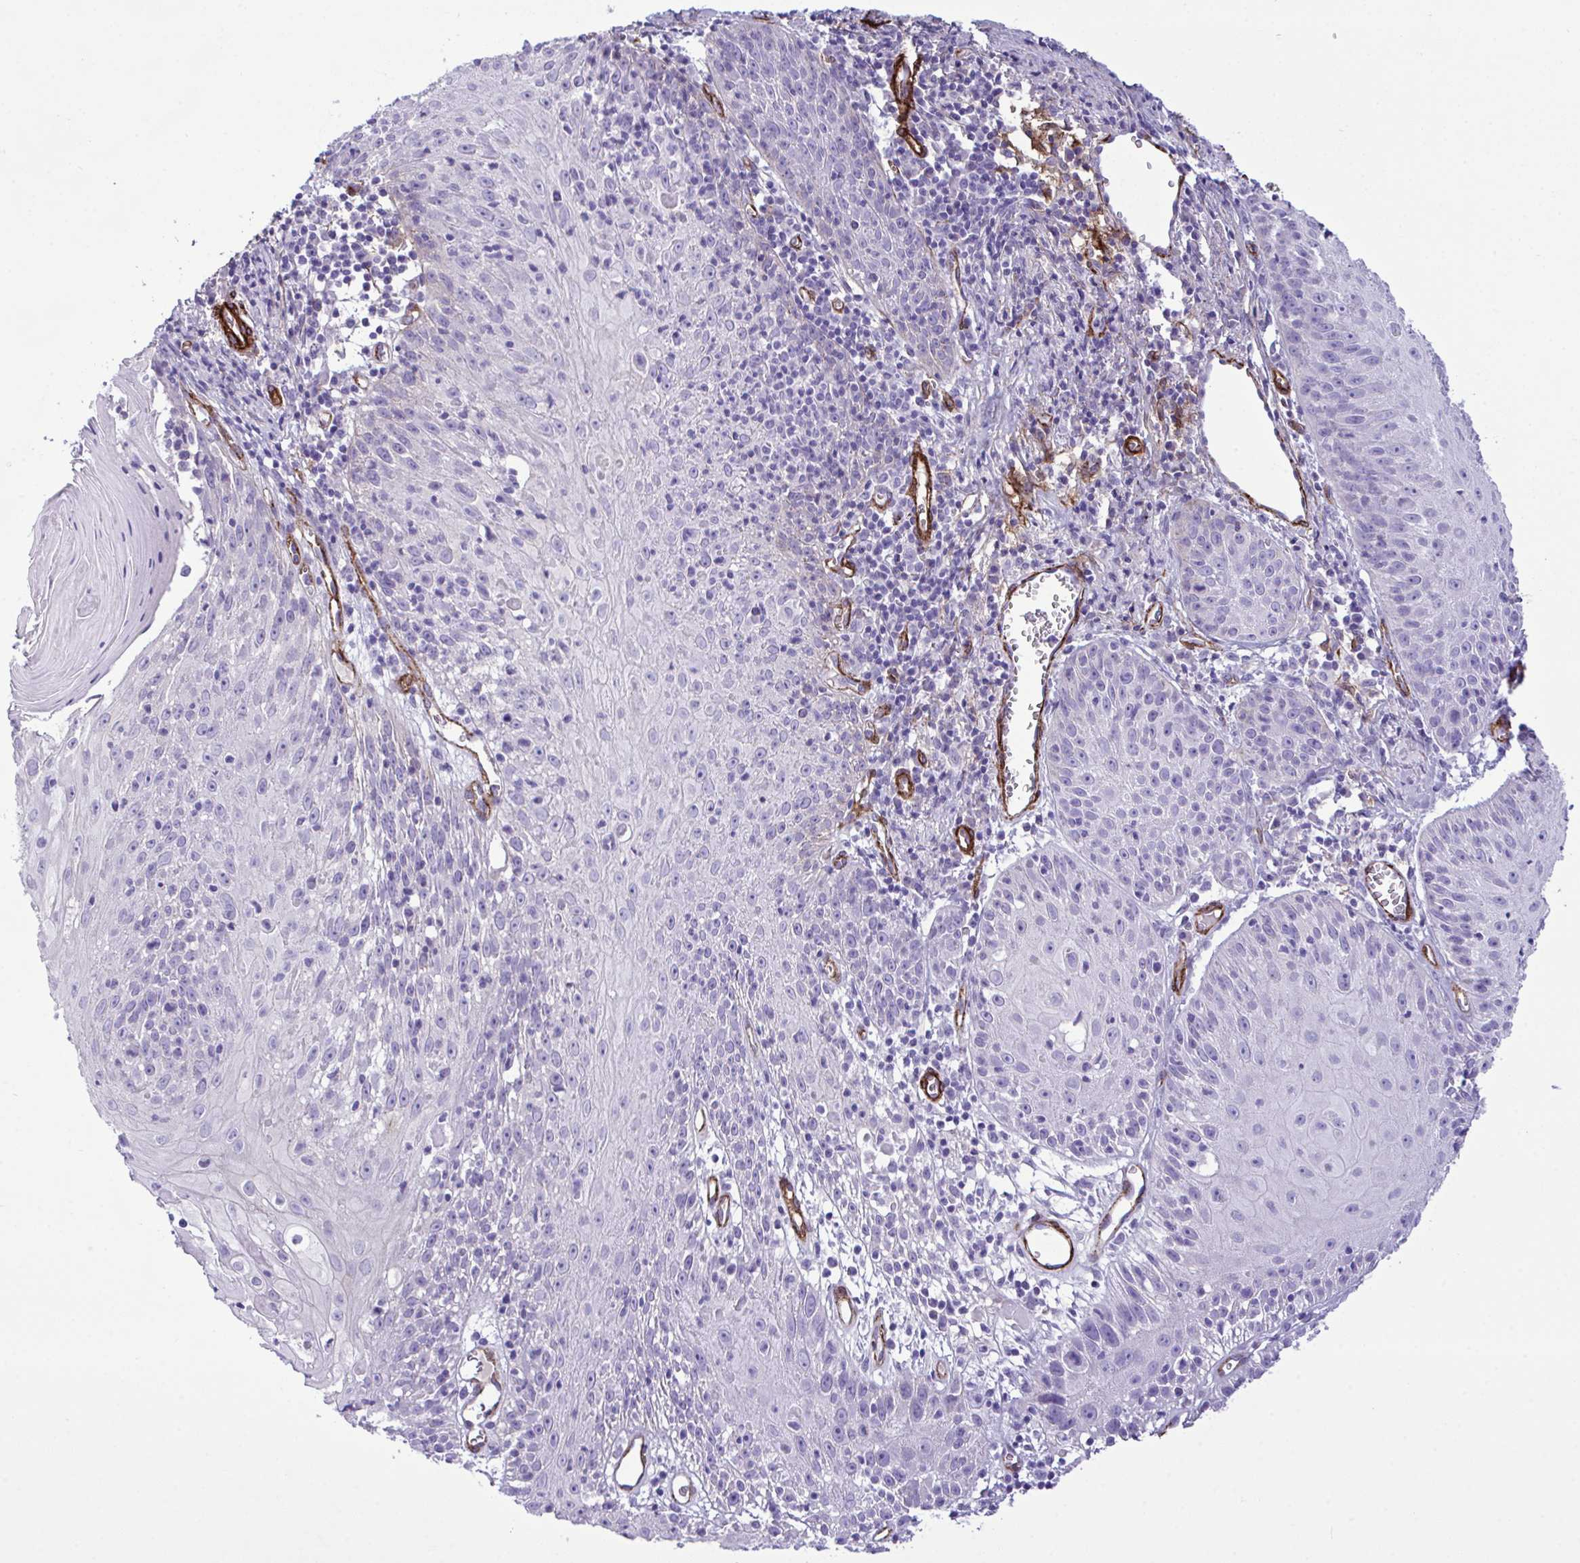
{"staining": {"intensity": "negative", "quantity": "none", "location": "none"}, "tissue": "skin cancer", "cell_type": "Tumor cells", "image_type": "cancer", "snomed": [{"axis": "morphology", "description": "Squamous cell carcinoma, NOS"}, {"axis": "topography", "description": "Skin"}, {"axis": "topography", "description": "Vulva"}], "caption": "Micrograph shows no protein expression in tumor cells of skin cancer (squamous cell carcinoma) tissue.", "gene": "SYNPO2L", "patient": {"sex": "female", "age": 76}}